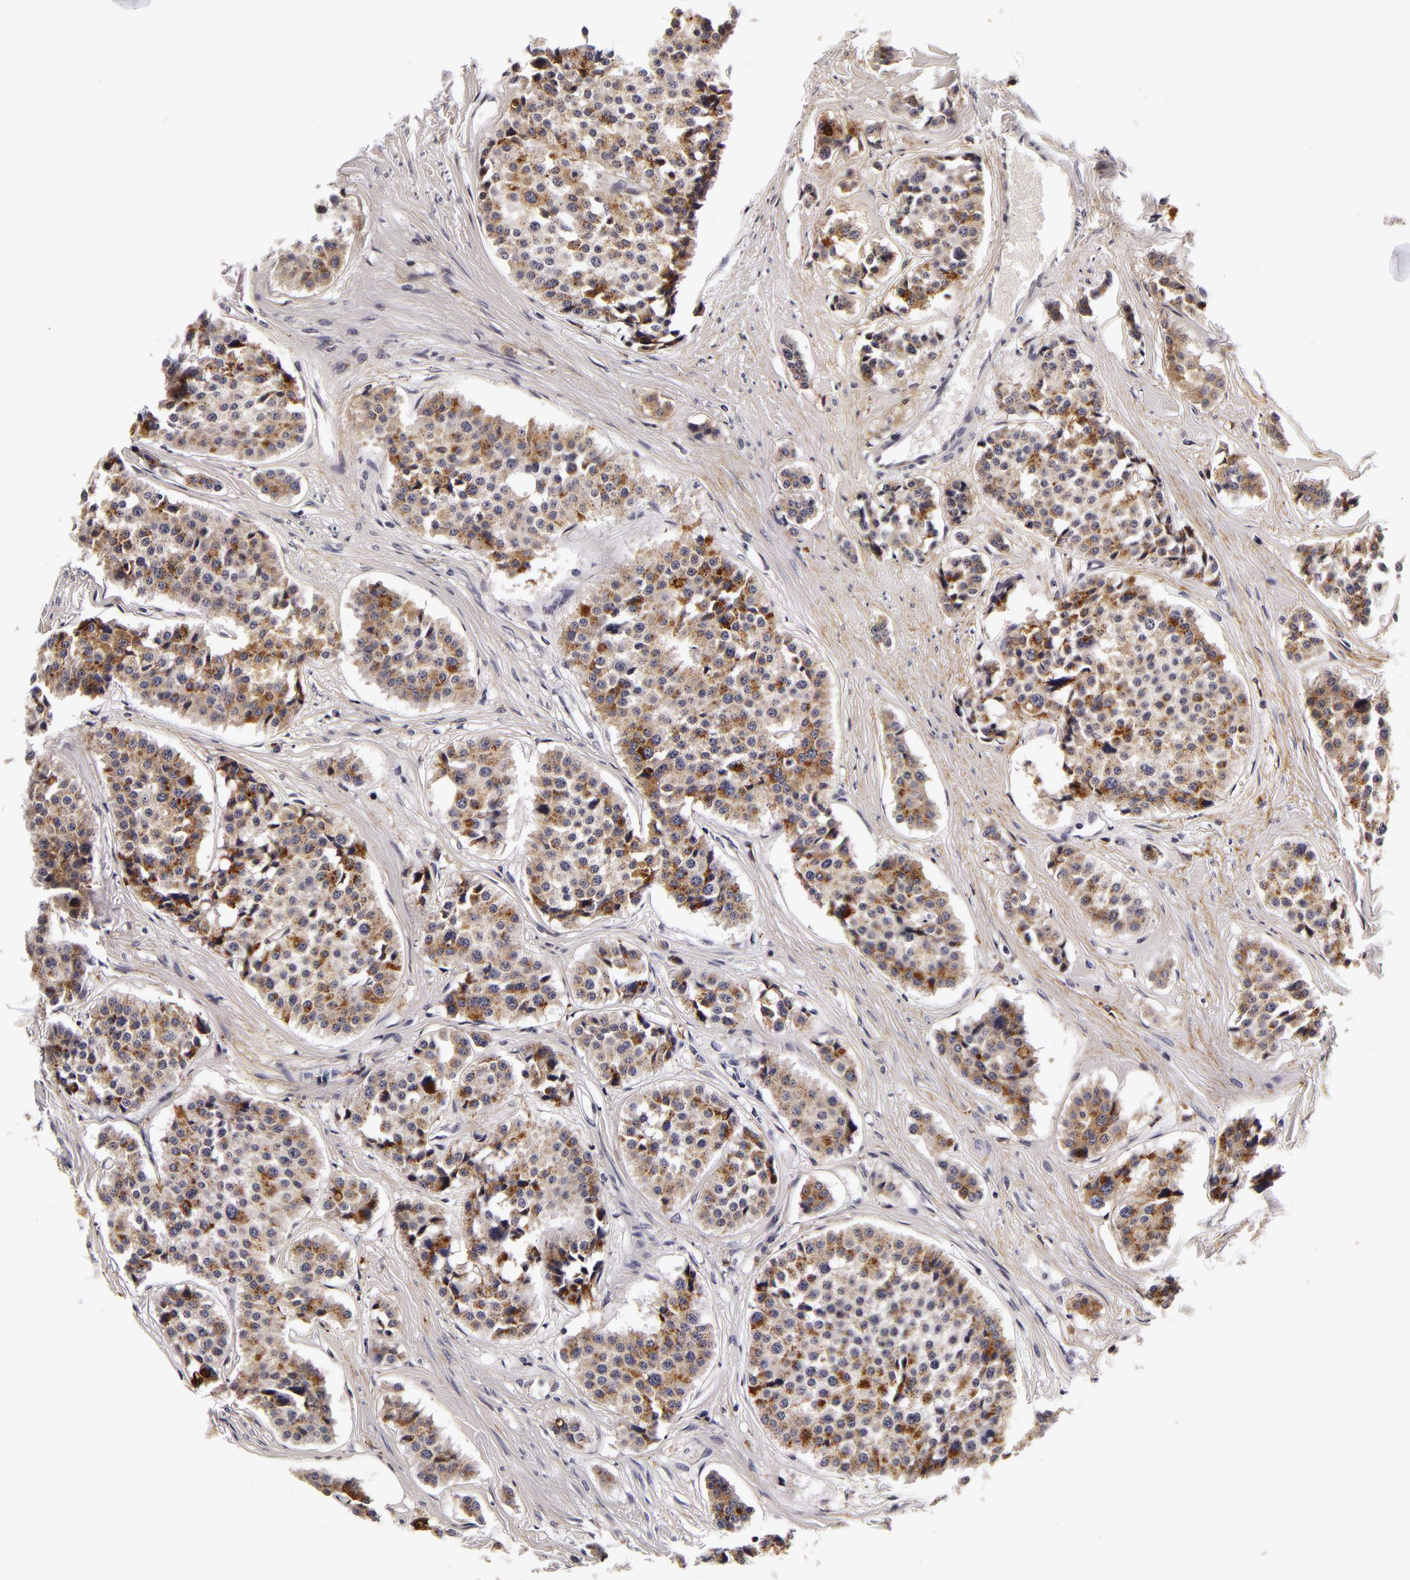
{"staining": {"intensity": "moderate", "quantity": "25%-75%", "location": "cytoplasmic/membranous"}, "tissue": "carcinoid", "cell_type": "Tumor cells", "image_type": "cancer", "snomed": [{"axis": "morphology", "description": "Carcinoid, malignant, NOS"}, {"axis": "topography", "description": "Small intestine"}], "caption": "Protein staining demonstrates moderate cytoplasmic/membranous expression in approximately 25%-75% of tumor cells in carcinoid. The protein is shown in brown color, while the nuclei are stained blue.", "gene": "LGALS3BP", "patient": {"sex": "male", "age": 60}}